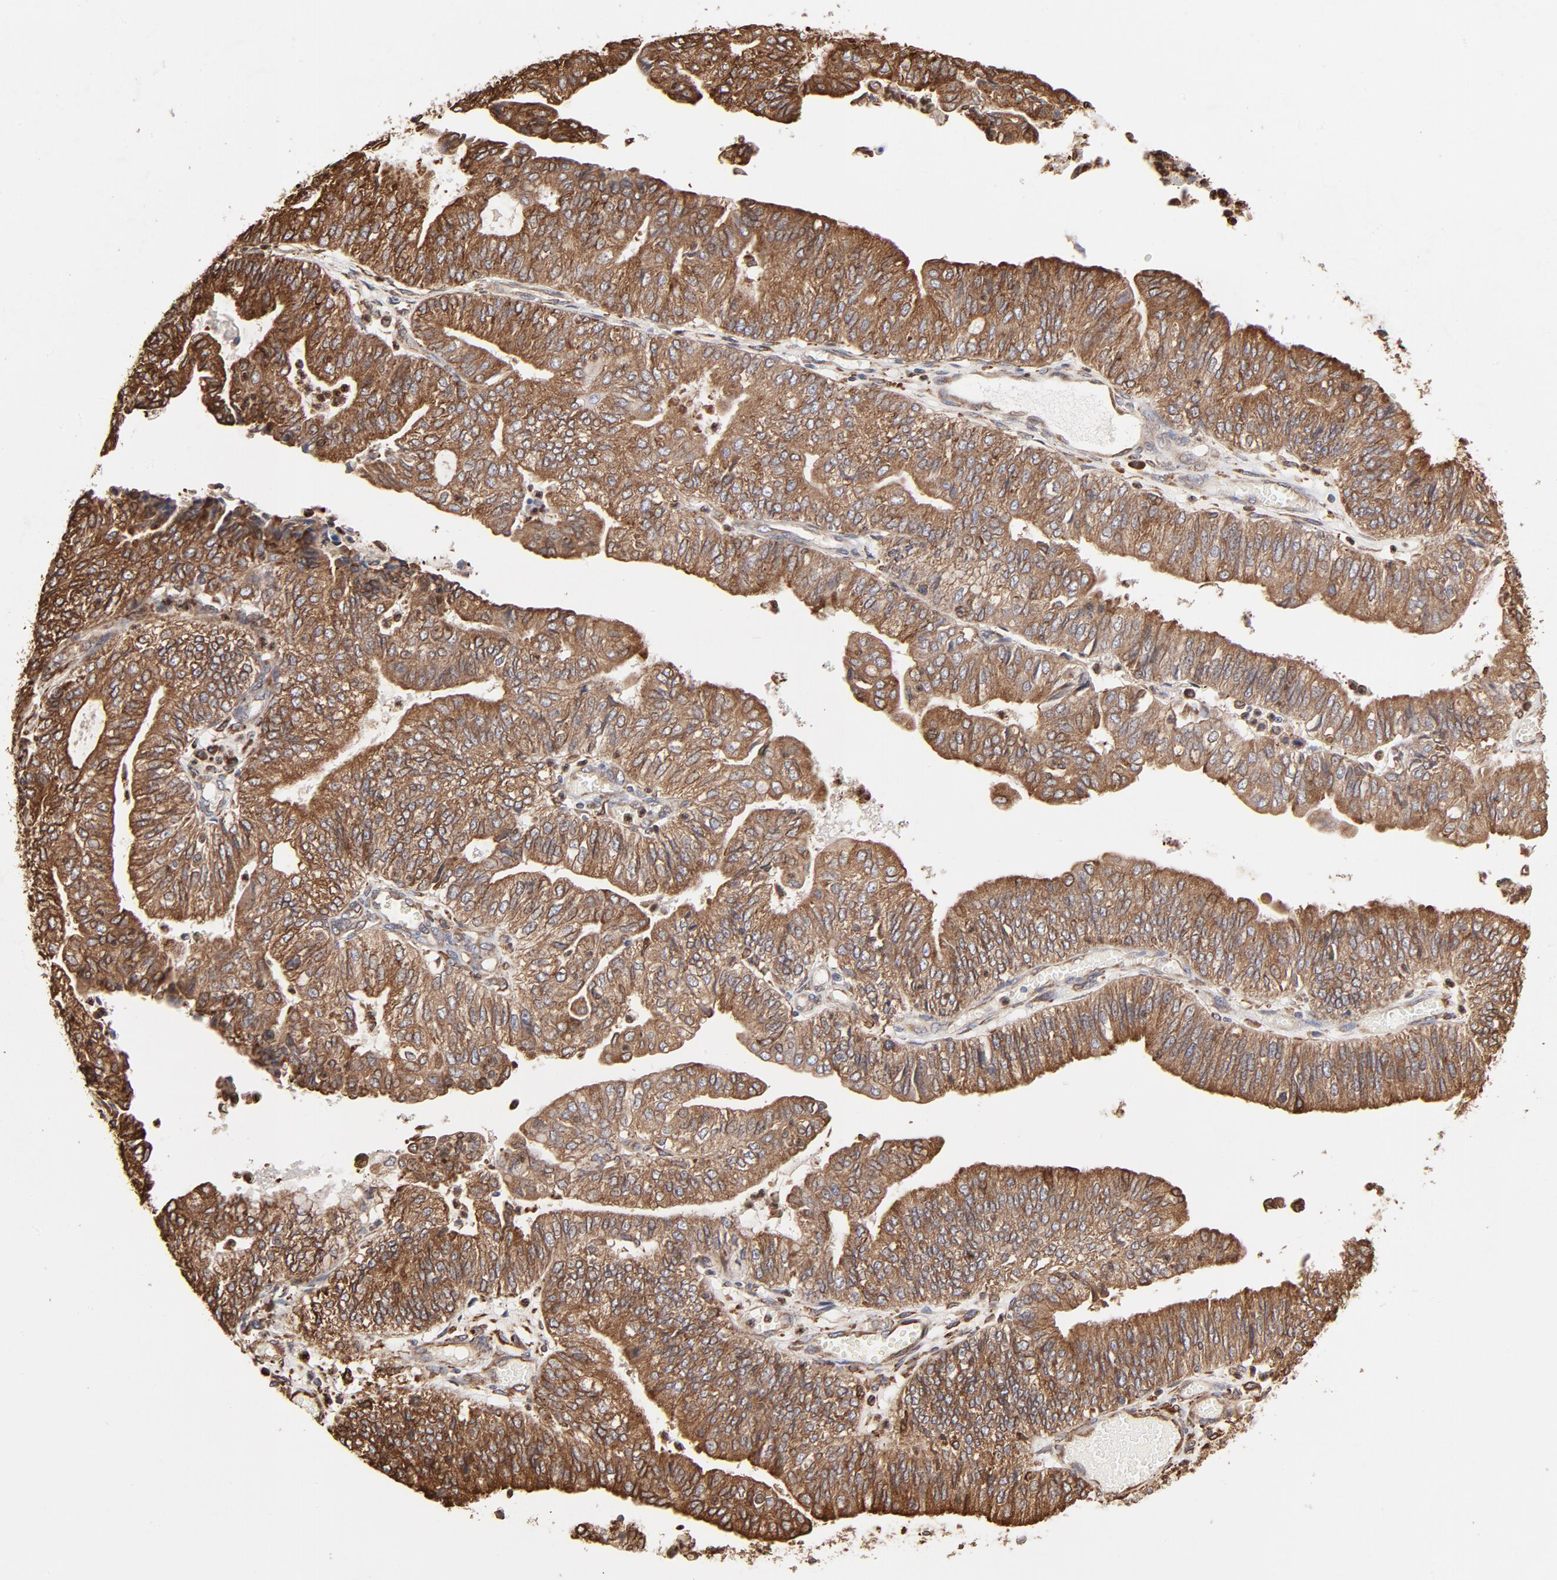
{"staining": {"intensity": "strong", "quantity": ">75%", "location": "cytoplasmic/membranous"}, "tissue": "endometrial cancer", "cell_type": "Tumor cells", "image_type": "cancer", "snomed": [{"axis": "morphology", "description": "Adenocarcinoma, NOS"}, {"axis": "topography", "description": "Endometrium"}], "caption": "High-magnification brightfield microscopy of endometrial adenocarcinoma stained with DAB (3,3'-diaminobenzidine) (brown) and counterstained with hematoxylin (blue). tumor cells exhibit strong cytoplasmic/membranous expression is identified in about>75% of cells.", "gene": "CANX", "patient": {"sex": "female", "age": 59}}